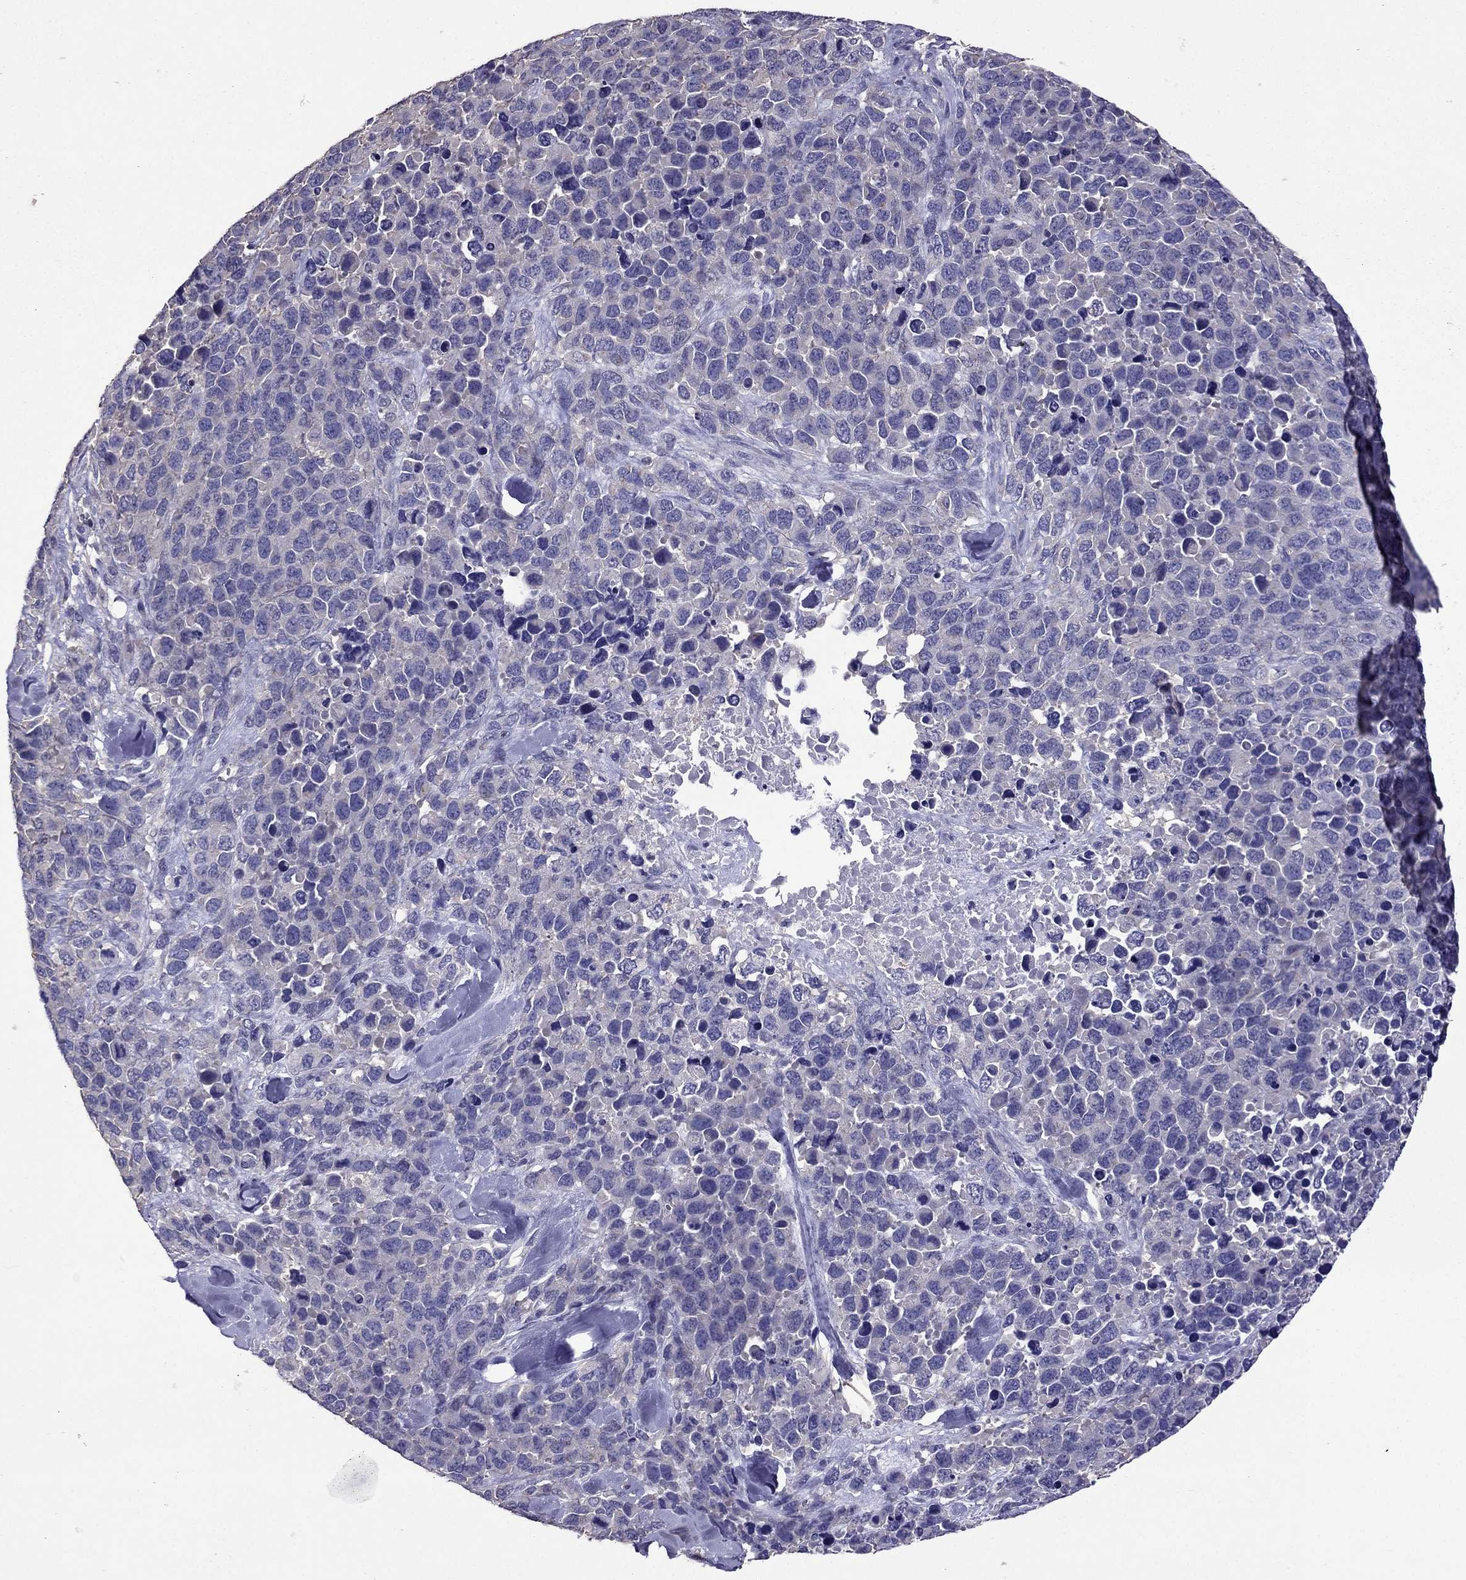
{"staining": {"intensity": "negative", "quantity": "none", "location": "none"}, "tissue": "melanoma", "cell_type": "Tumor cells", "image_type": "cancer", "snomed": [{"axis": "morphology", "description": "Malignant melanoma, Metastatic site"}, {"axis": "topography", "description": "Skin"}], "caption": "High power microscopy photomicrograph of an immunohistochemistry (IHC) photomicrograph of malignant melanoma (metastatic site), revealing no significant staining in tumor cells.", "gene": "NKX3-1", "patient": {"sex": "male", "age": 84}}